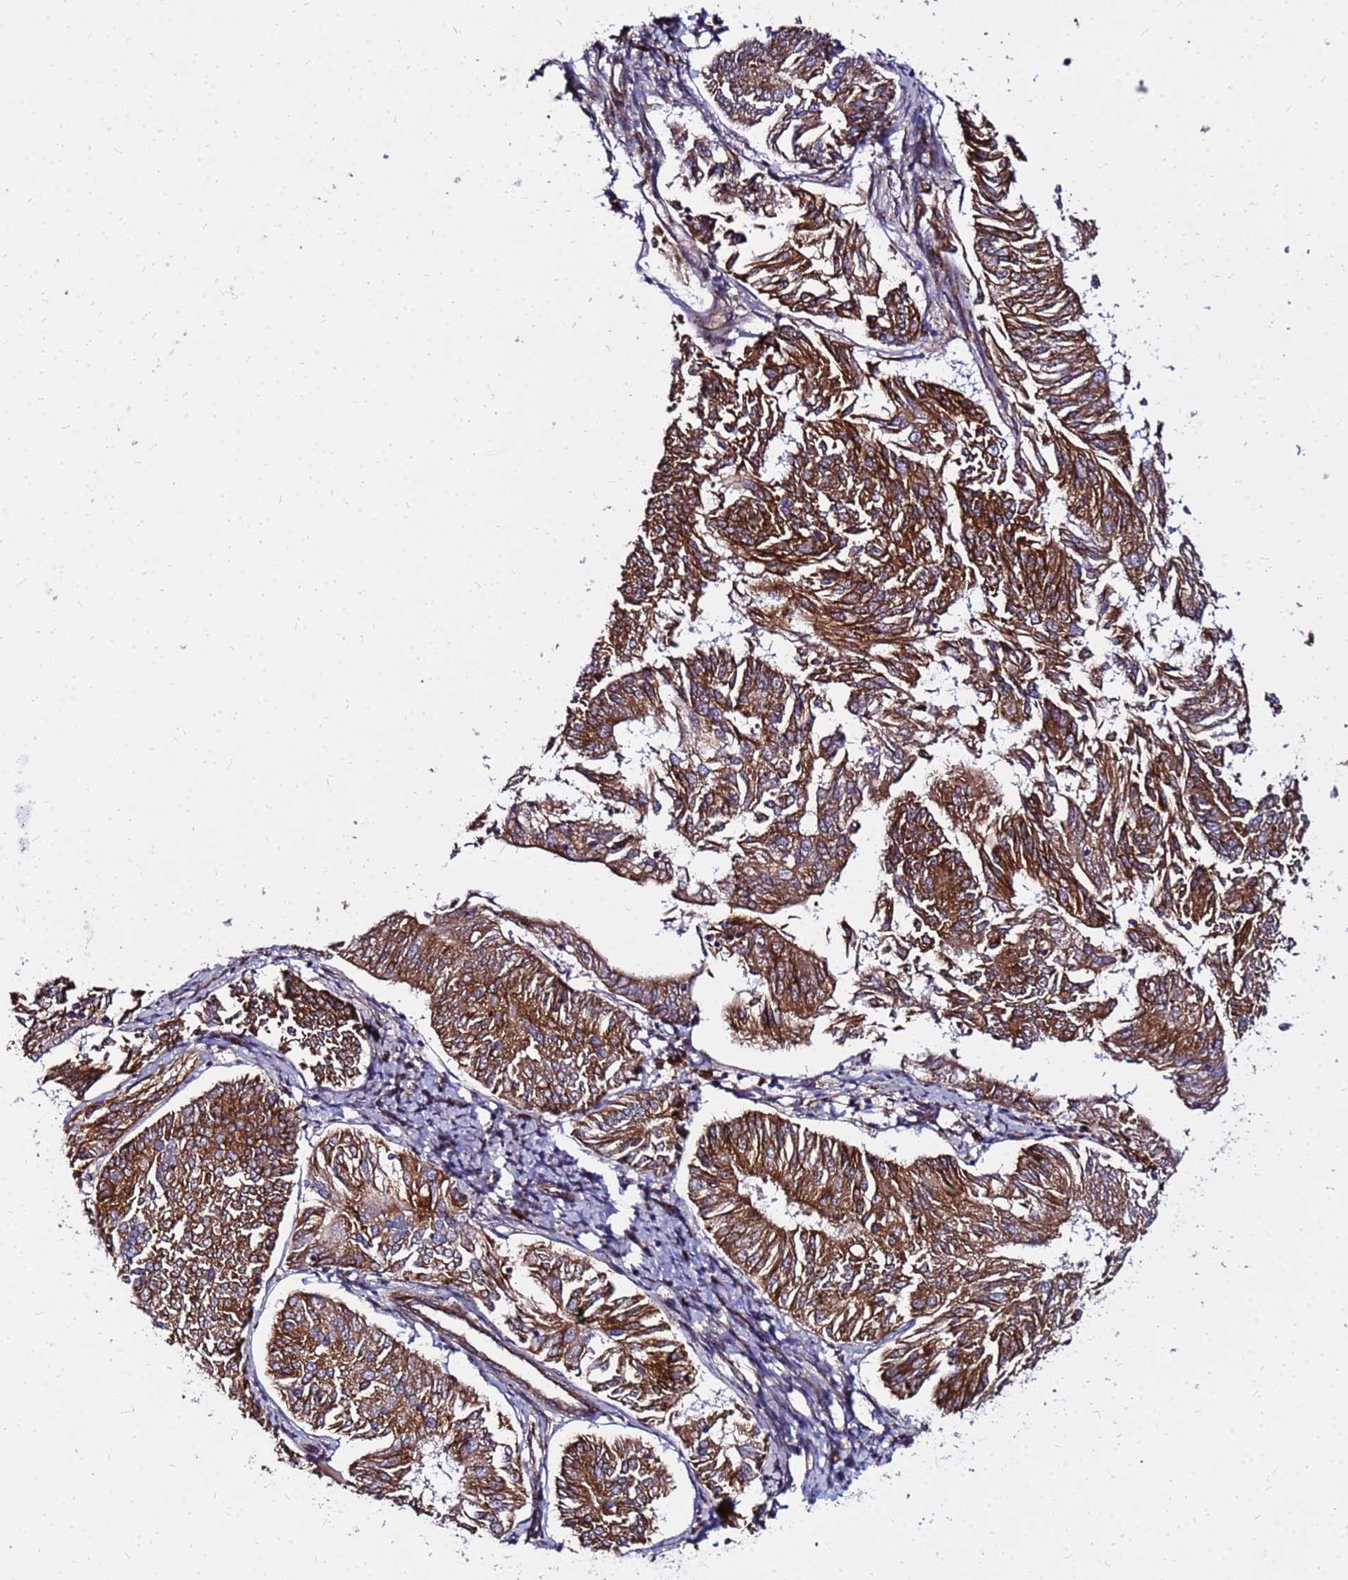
{"staining": {"intensity": "strong", "quantity": ">75%", "location": "cytoplasmic/membranous"}, "tissue": "endometrial cancer", "cell_type": "Tumor cells", "image_type": "cancer", "snomed": [{"axis": "morphology", "description": "Adenocarcinoma, NOS"}, {"axis": "topography", "description": "Endometrium"}], "caption": "Protein staining shows strong cytoplasmic/membranous positivity in approximately >75% of tumor cells in endometrial cancer. The staining is performed using DAB (3,3'-diaminobenzidine) brown chromogen to label protein expression. The nuclei are counter-stained blue using hematoxylin.", "gene": "WWC2", "patient": {"sex": "female", "age": 58}}